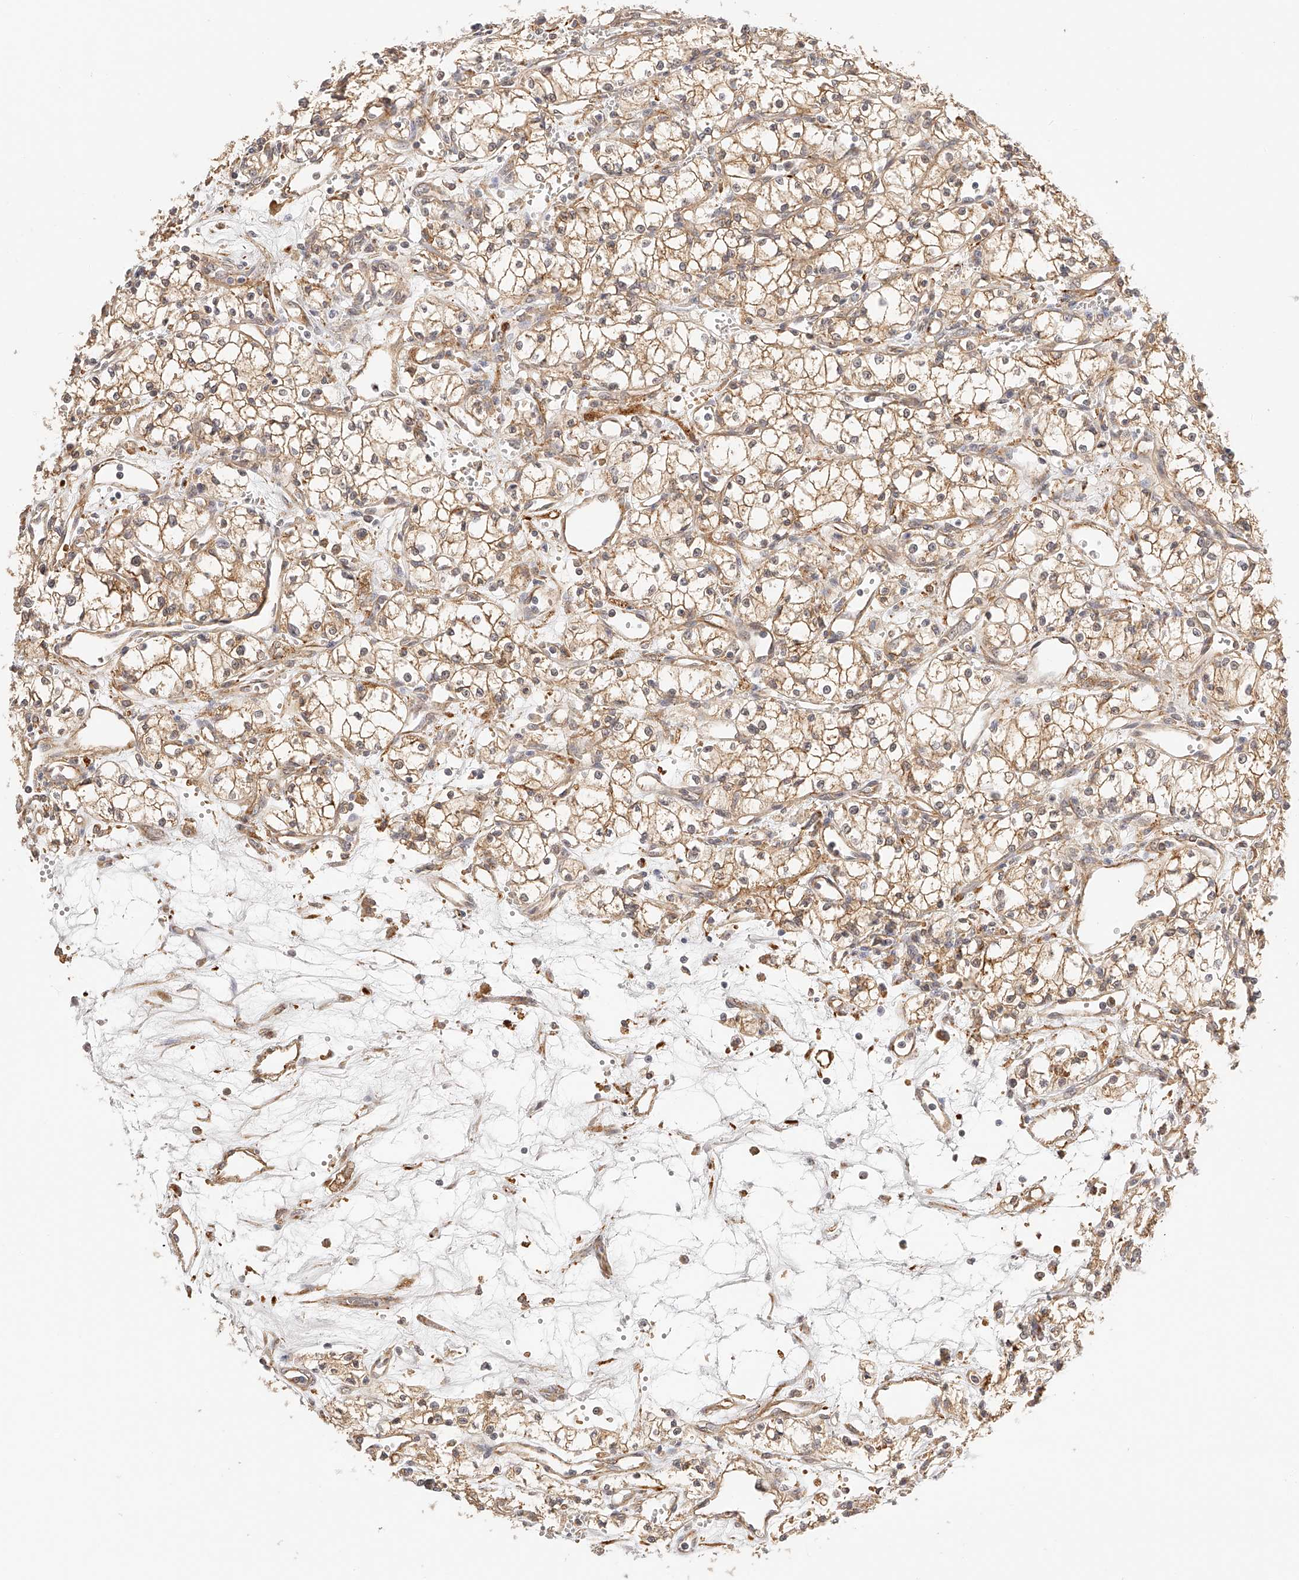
{"staining": {"intensity": "moderate", "quantity": ">75%", "location": "cytoplasmic/membranous"}, "tissue": "renal cancer", "cell_type": "Tumor cells", "image_type": "cancer", "snomed": [{"axis": "morphology", "description": "Adenocarcinoma, NOS"}, {"axis": "topography", "description": "Kidney"}], "caption": "A brown stain shows moderate cytoplasmic/membranous positivity of a protein in human adenocarcinoma (renal) tumor cells. (DAB (3,3'-diaminobenzidine) IHC, brown staining for protein, blue staining for nuclei).", "gene": "SYNC", "patient": {"sex": "male", "age": 59}}